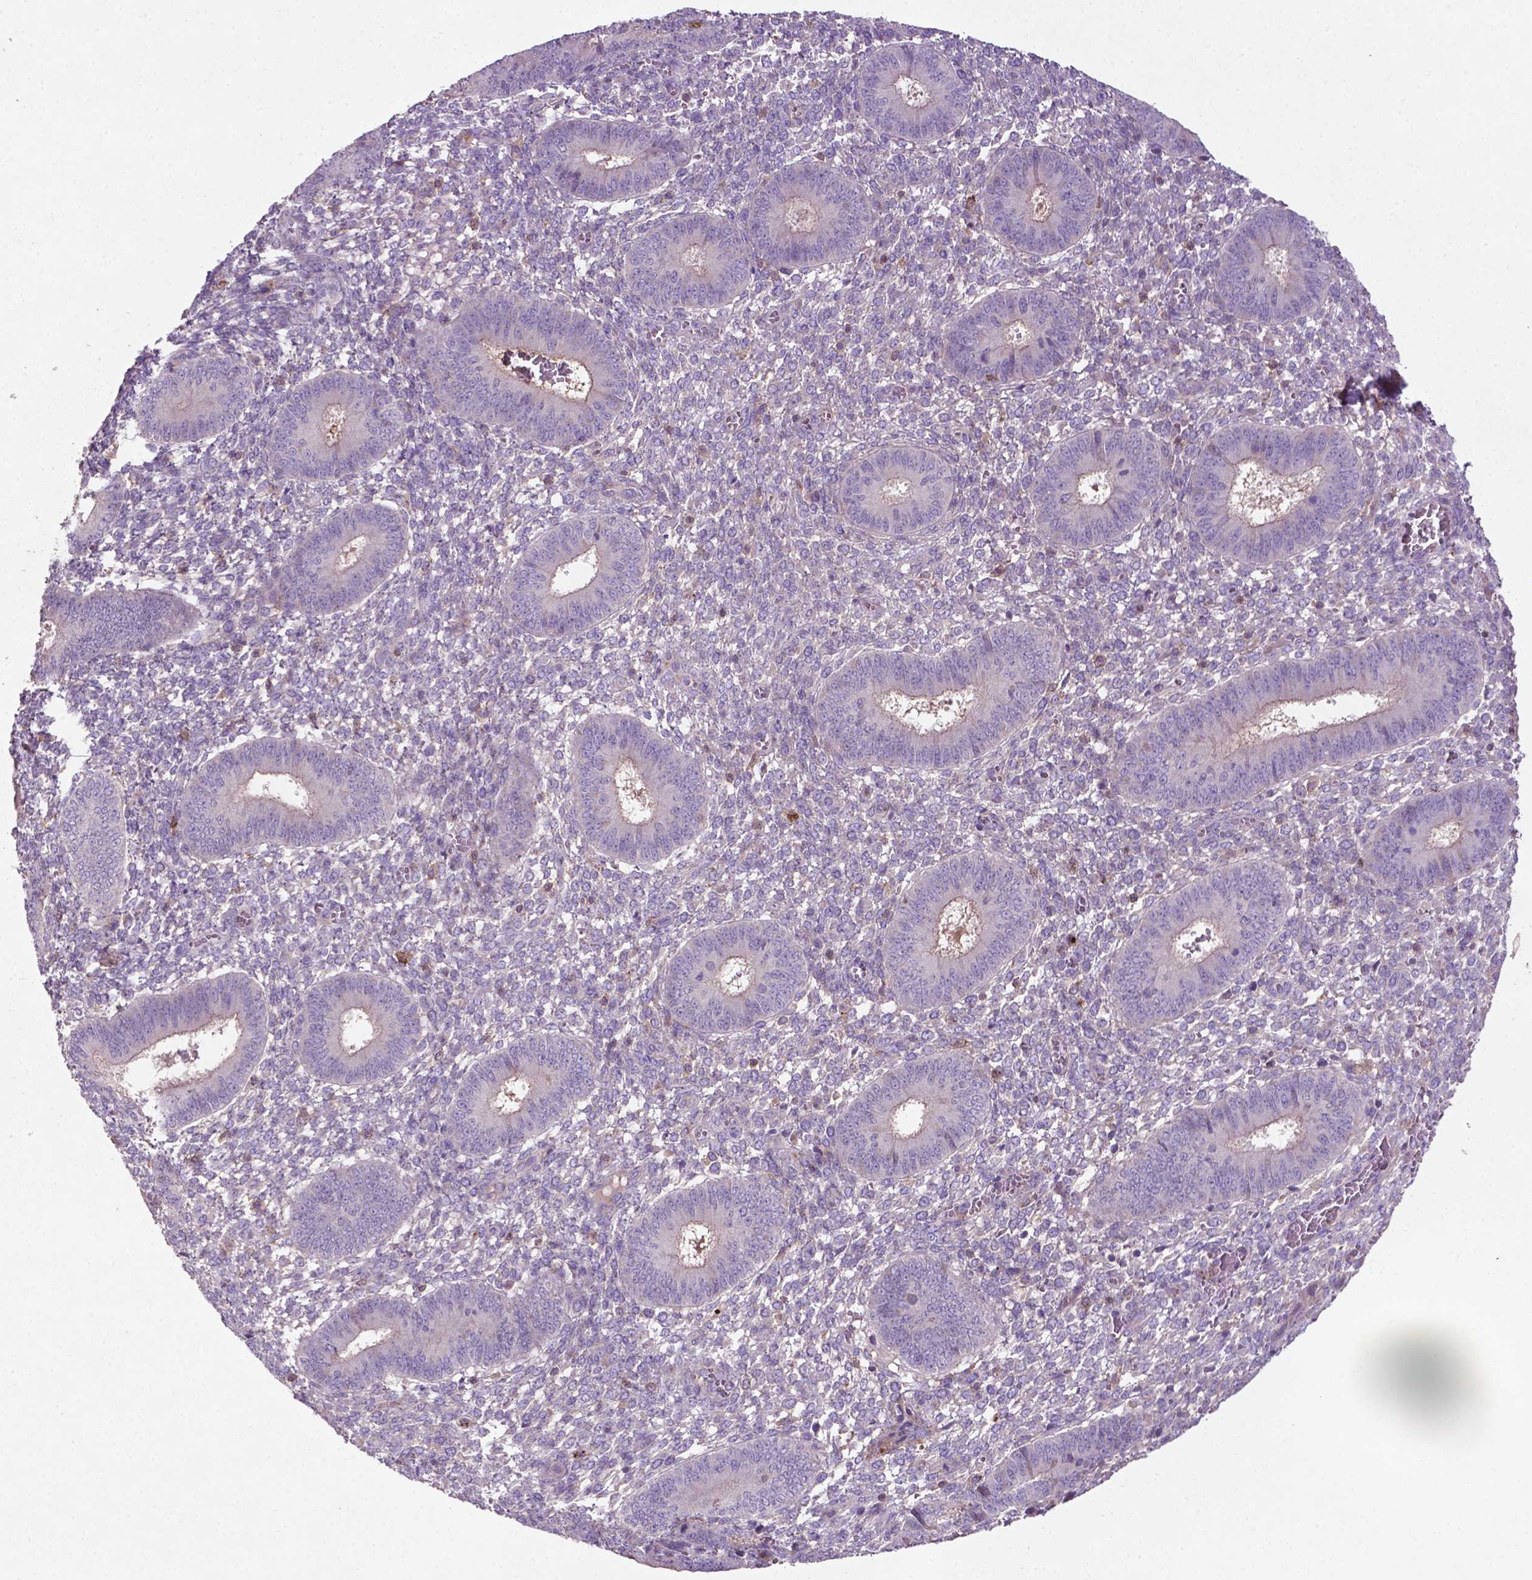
{"staining": {"intensity": "negative", "quantity": "none", "location": "none"}, "tissue": "endometrium", "cell_type": "Cells in endometrial stroma", "image_type": "normal", "snomed": [{"axis": "morphology", "description": "Normal tissue, NOS"}, {"axis": "topography", "description": "Endometrium"}], "caption": "There is no significant expression in cells in endometrial stroma of endometrium. (Brightfield microscopy of DAB immunohistochemistry (IHC) at high magnification).", "gene": "BMP4", "patient": {"sex": "female", "age": 42}}